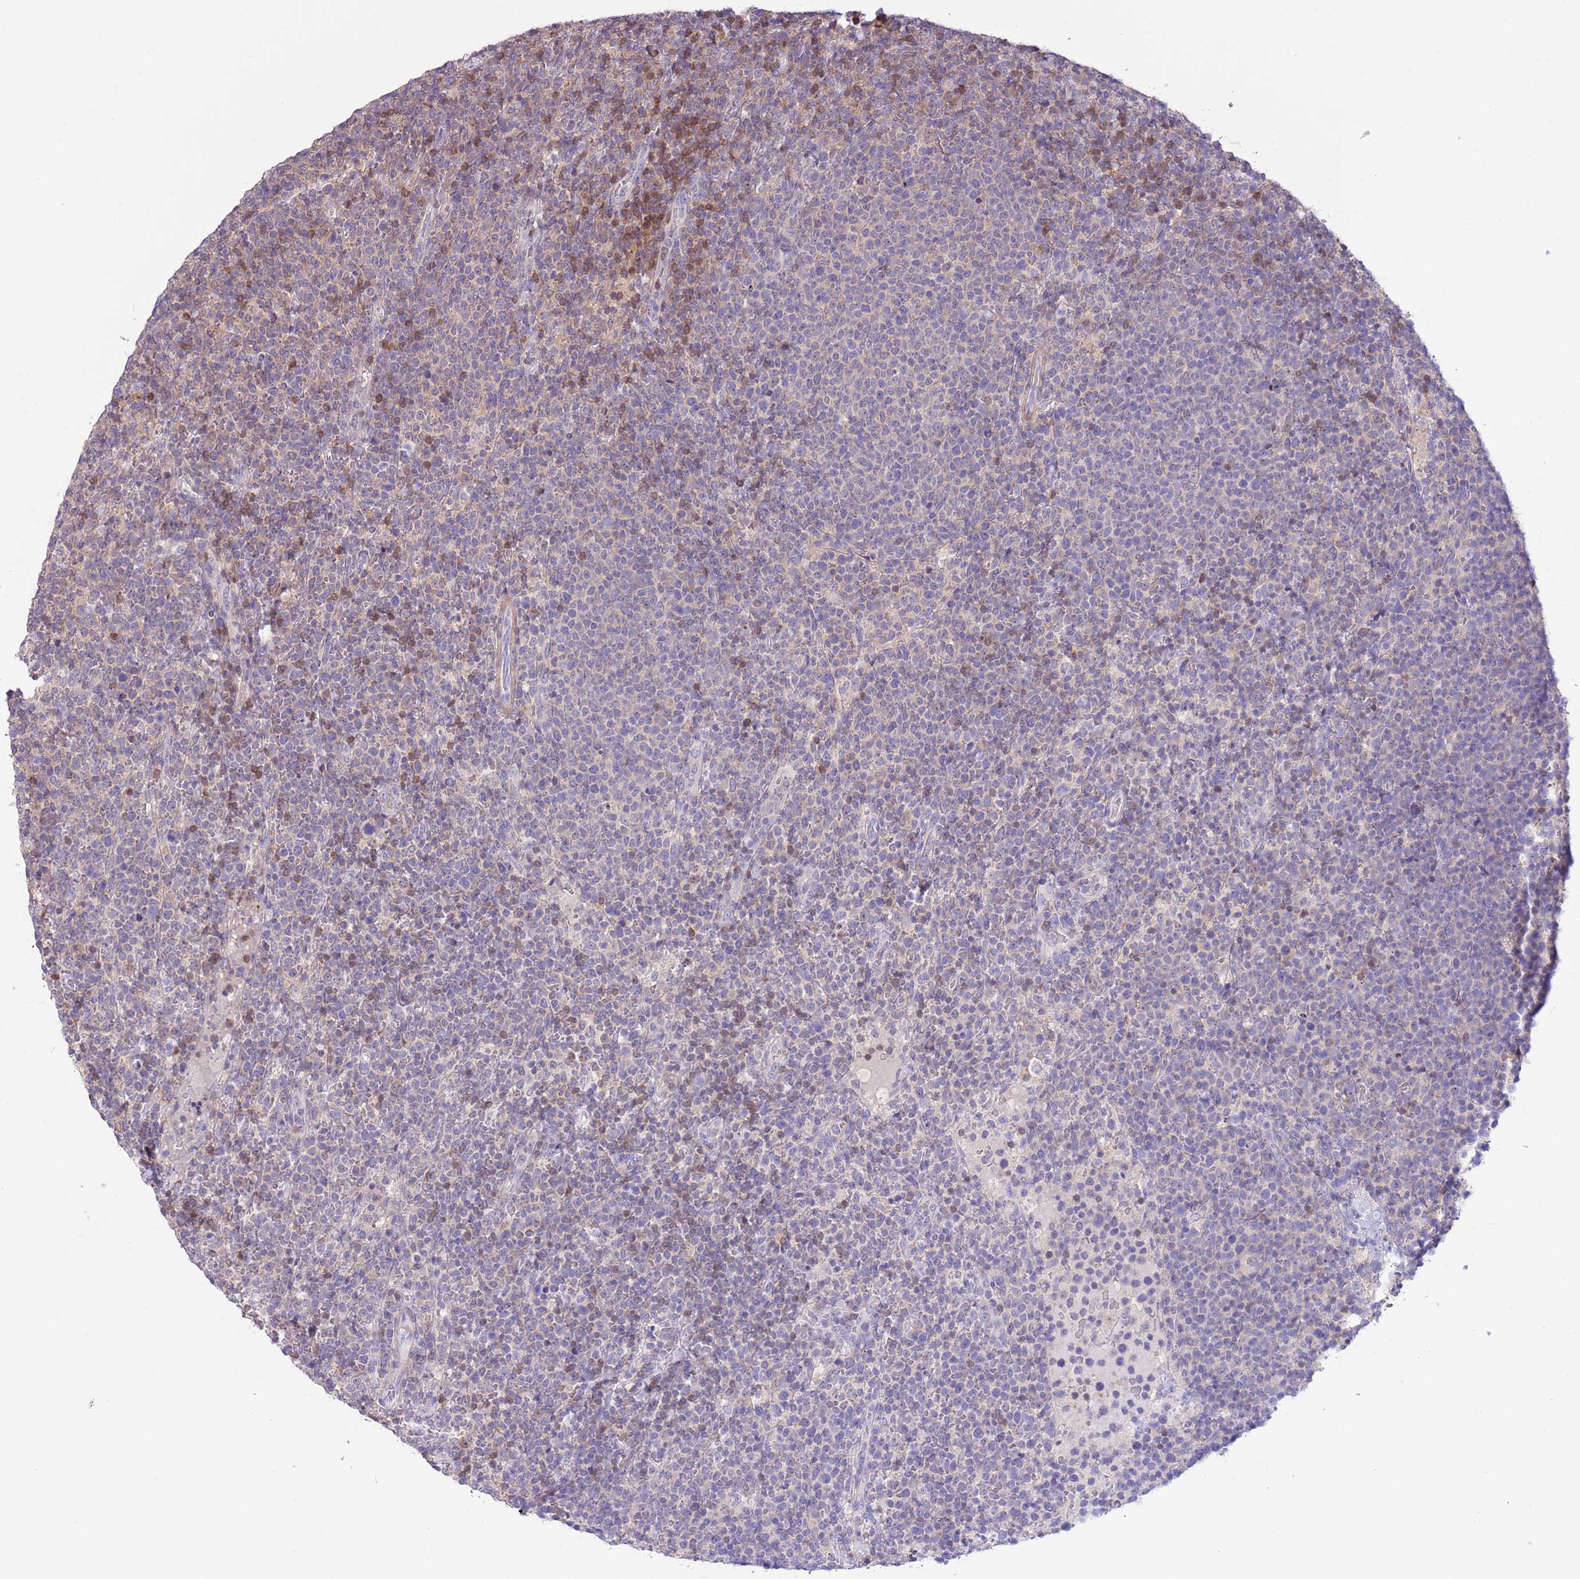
{"staining": {"intensity": "moderate", "quantity": "<25%", "location": "cytoplasmic/membranous"}, "tissue": "lymphoma", "cell_type": "Tumor cells", "image_type": "cancer", "snomed": [{"axis": "morphology", "description": "Malignant lymphoma, non-Hodgkin's type, High grade"}, {"axis": "topography", "description": "Lymph node"}], "caption": "Lymphoma stained with a brown dye shows moderate cytoplasmic/membranous positive staining in about <25% of tumor cells.", "gene": "PRR32", "patient": {"sex": "male", "age": 61}}